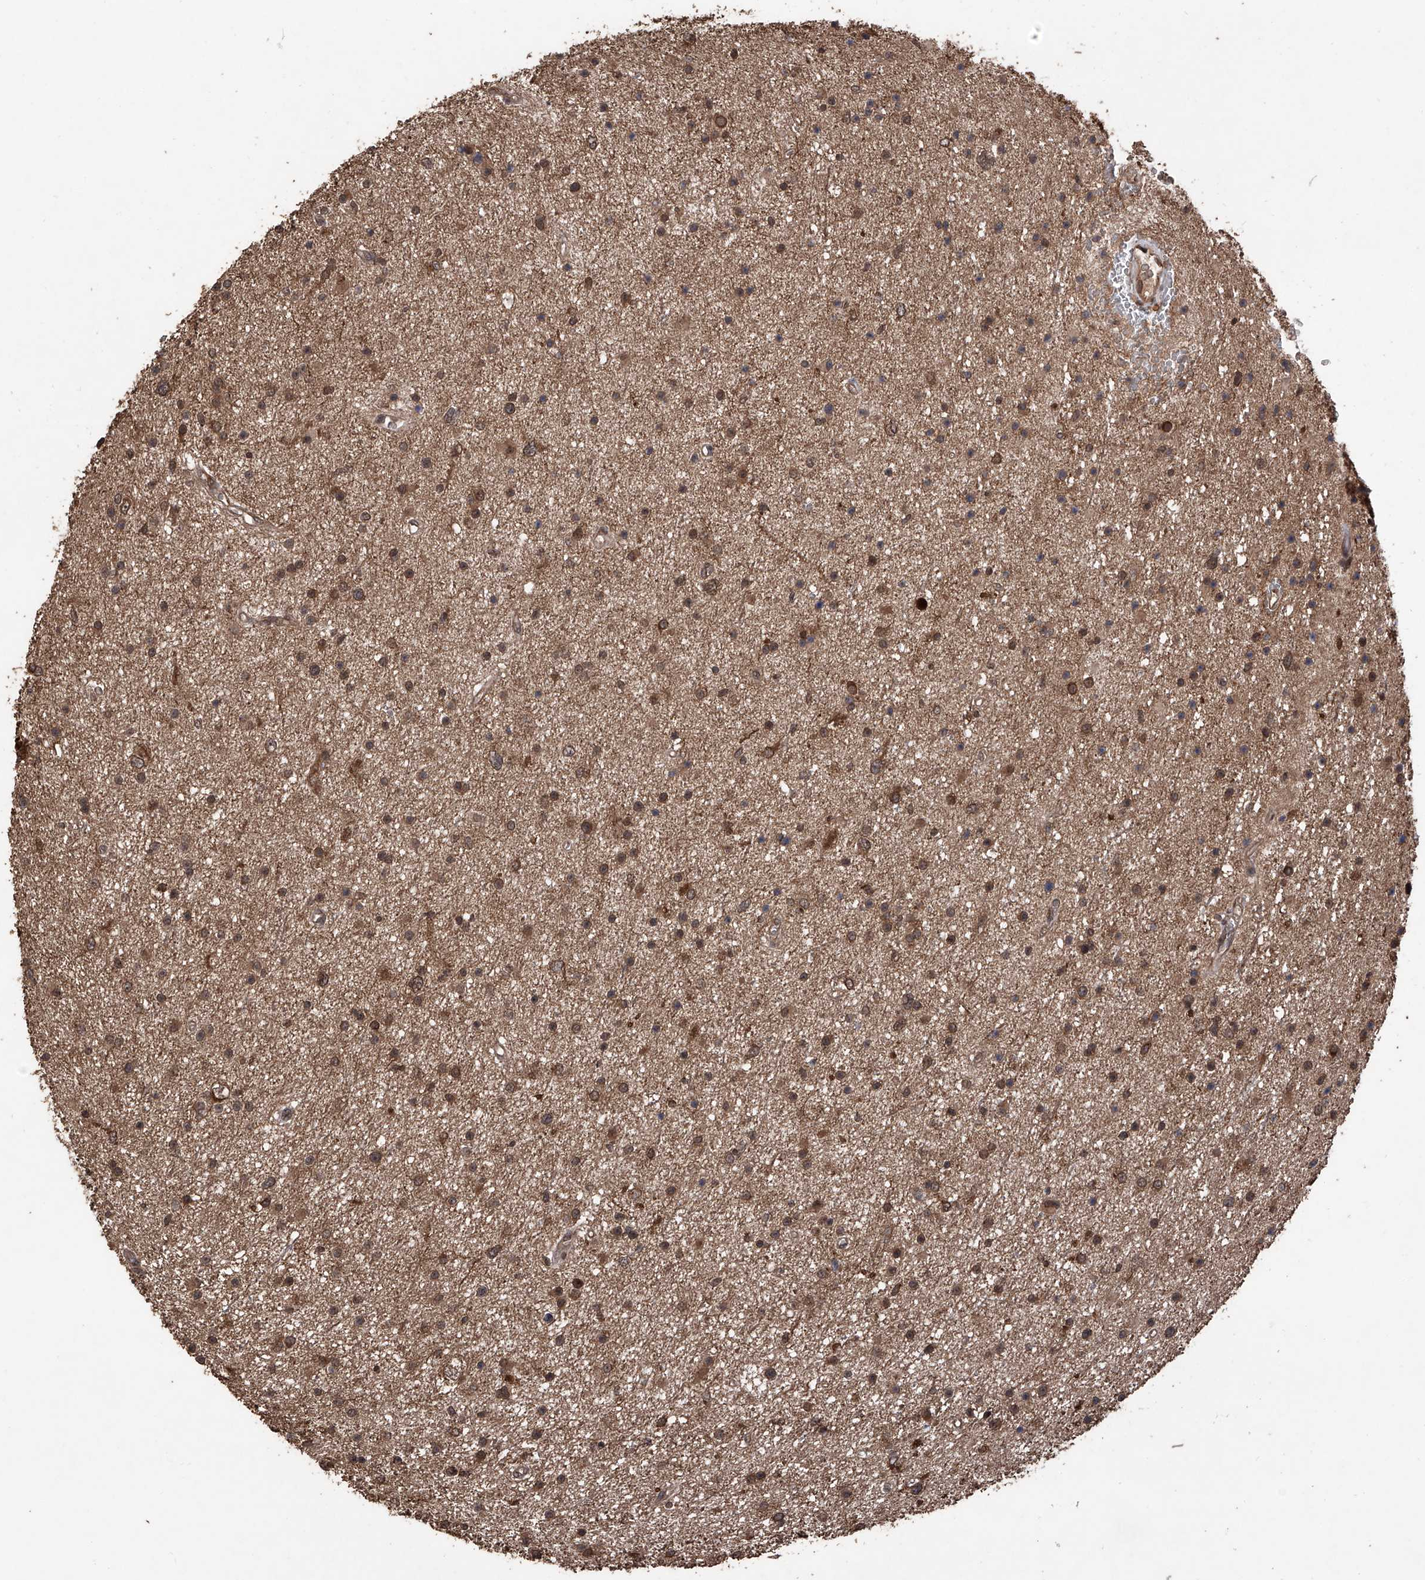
{"staining": {"intensity": "moderate", "quantity": ">75%", "location": "cytoplasmic/membranous,nuclear"}, "tissue": "glioma", "cell_type": "Tumor cells", "image_type": "cancer", "snomed": [{"axis": "morphology", "description": "Glioma, malignant, Low grade"}, {"axis": "topography", "description": "Cerebral cortex"}], "caption": "Brown immunohistochemical staining in glioma displays moderate cytoplasmic/membranous and nuclear staining in approximately >75% of tumor cells.", "gene": "LYSMD4", "patient": {"sex": "female", "age": 39}}